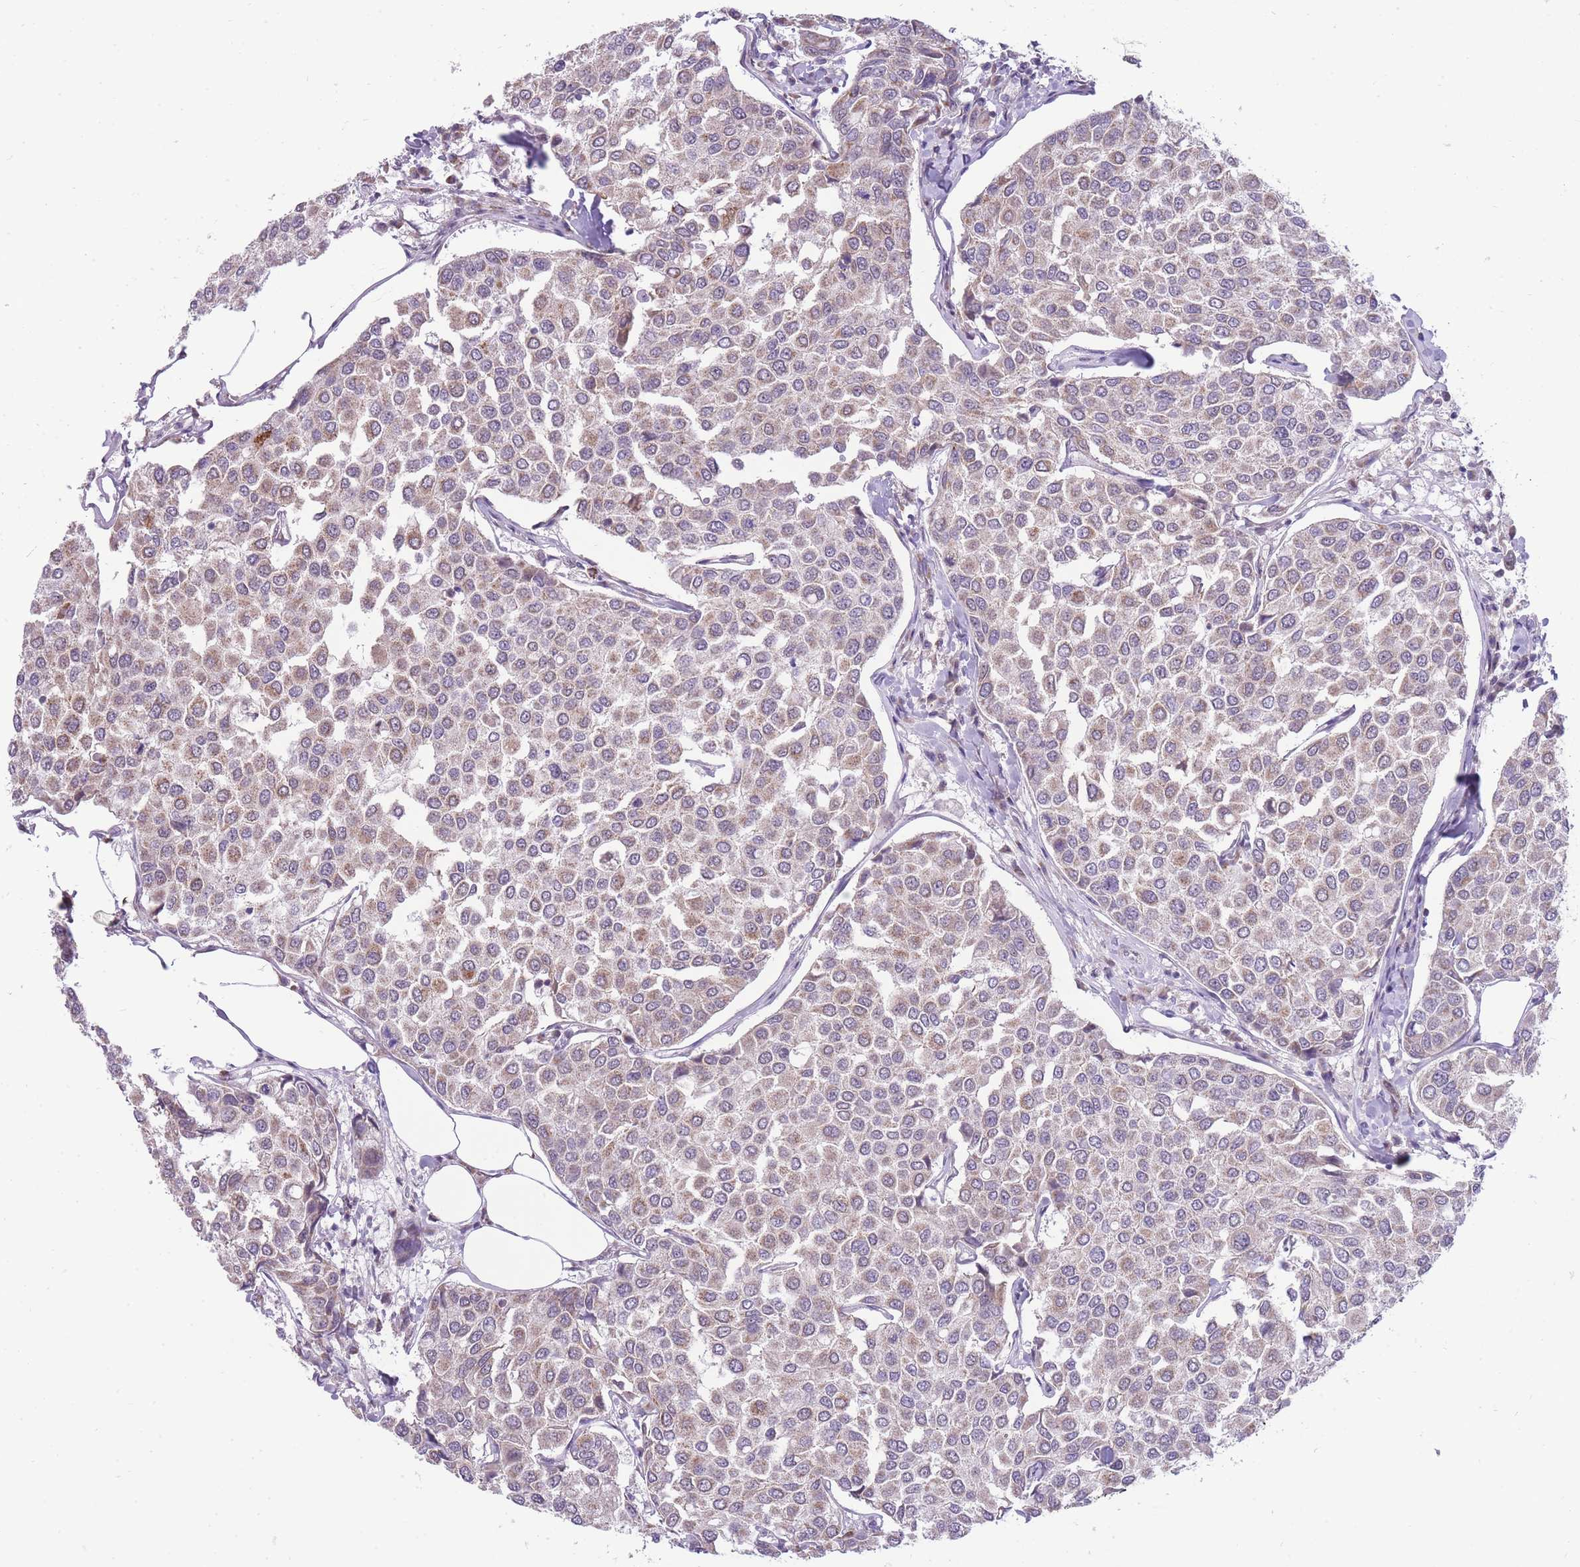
{"staining": {"intensity": "weak", "quantity": "25%-75%", "location": "cytoplasmic/membranous"}, "tissue": "breast cancer", "cell_type": "Tumor cells", "image_type": "cancer", "snomed": [{"axis": "morphology", "description": "Duct carcinoma"}, {"axis": "topography", "description": "Breast"}], "caption": "Immunohistochemistry (IHC) of human breast cancer exhibits low levels of weak cytoplasmic/membranous expression in approximately 25%-75% of tumor cells.", "gene": "NELL1", "patient": {"sex": "female", "age": 55}}